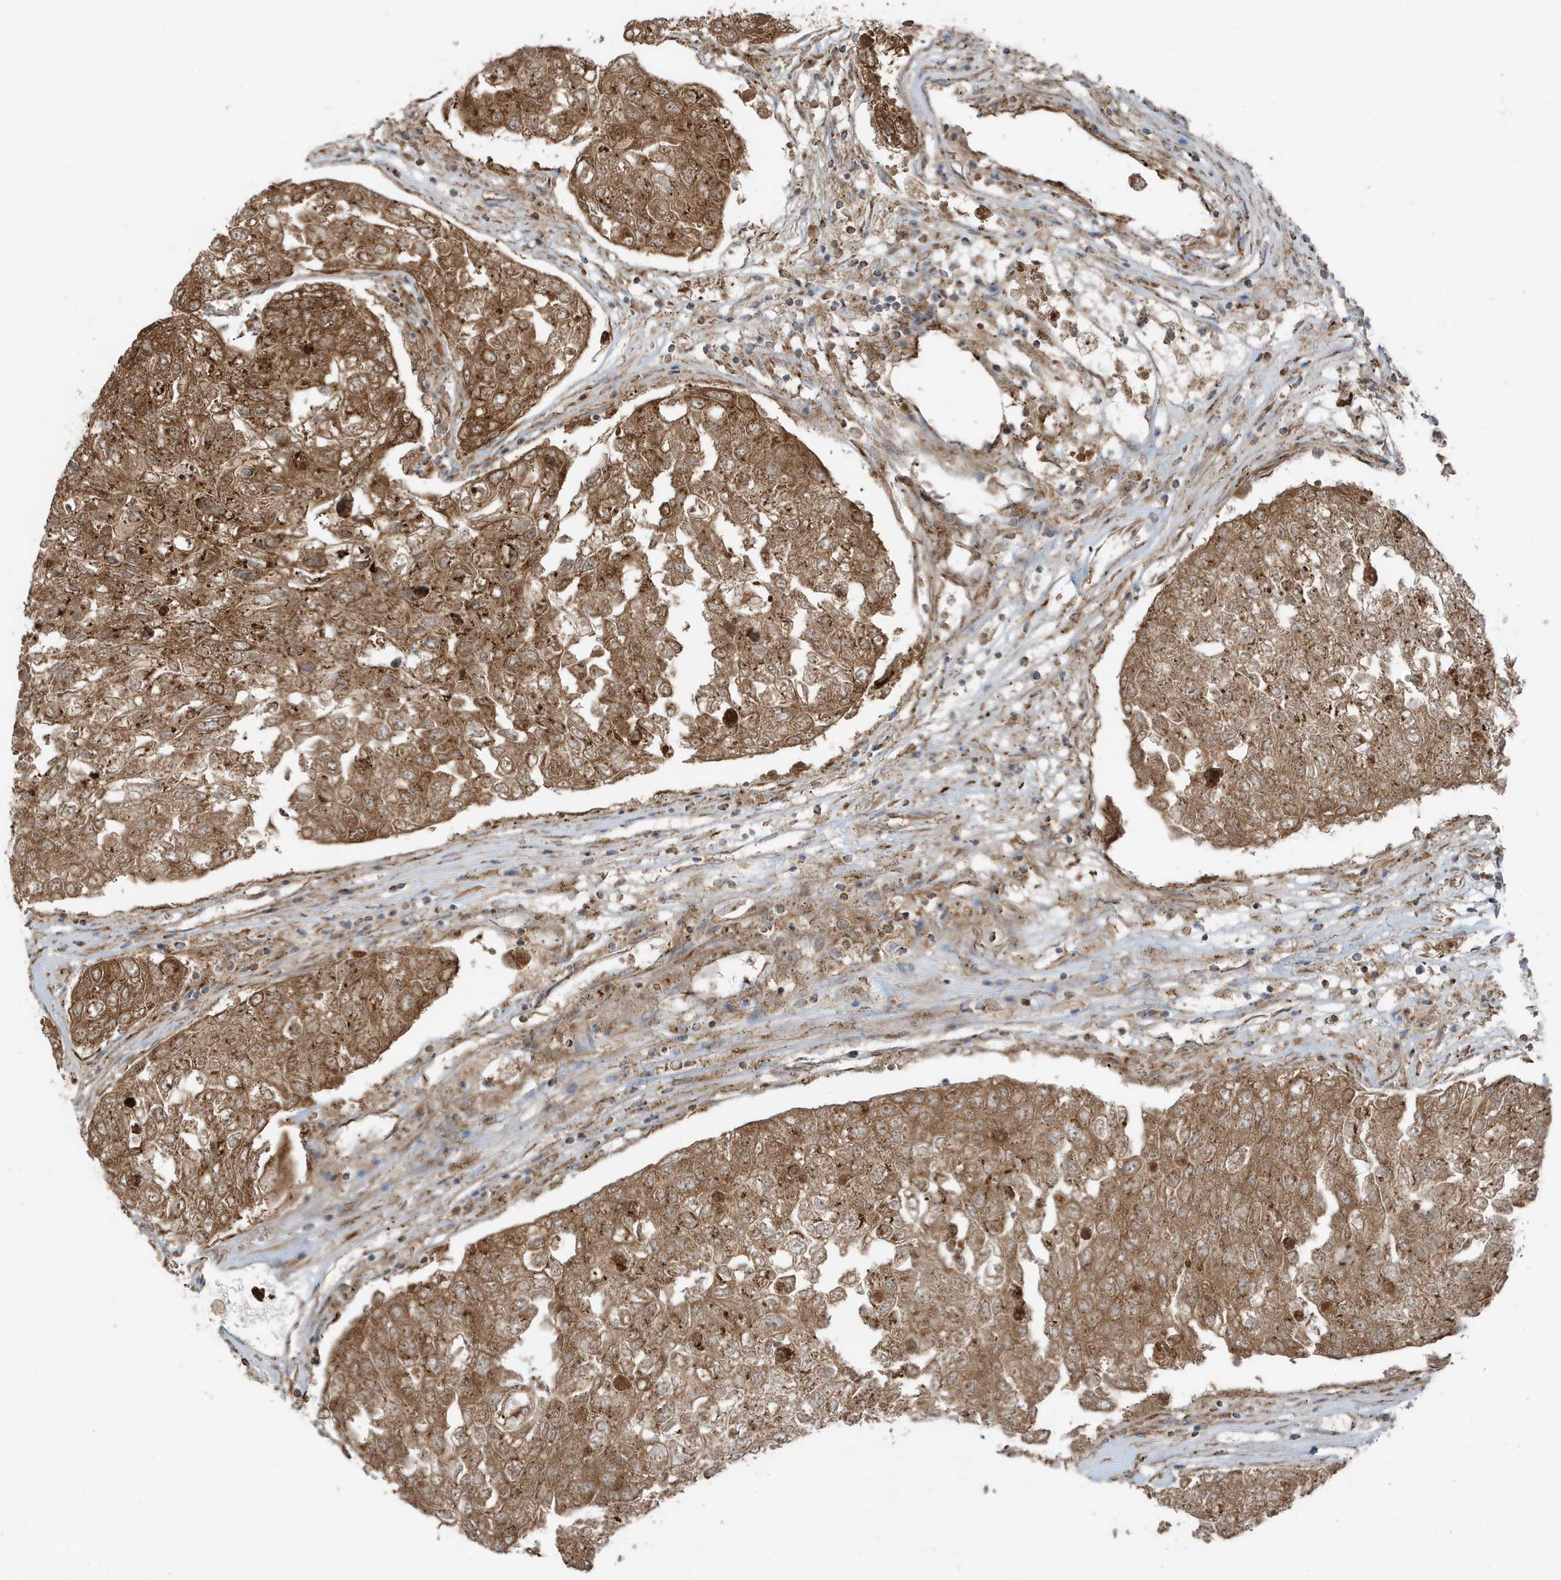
{"staining": {"intensity": "moderate", "quantity": ">75%", "location": "cytoplasmic/membranous"}, "tissue": "urothelial cancer", "cell_type": "Tumor cells", "image_type": "cancer", "snomed": [{"axis": "morphology", "description": "Urothelial carcinoma, High grade"}, {"axis": "topography", "description": "Lymph node"}, {"axis": "topography", "description": "Urinary bladder"}], "caption": "Human urothelial cancer stained for a protein (brown) displays moderate cytoplasmic/membranous positive expression in approximately >75% of tumor cells.", "gene": "GOLGA4", "patient": {"sex": "male", "age": 51}}